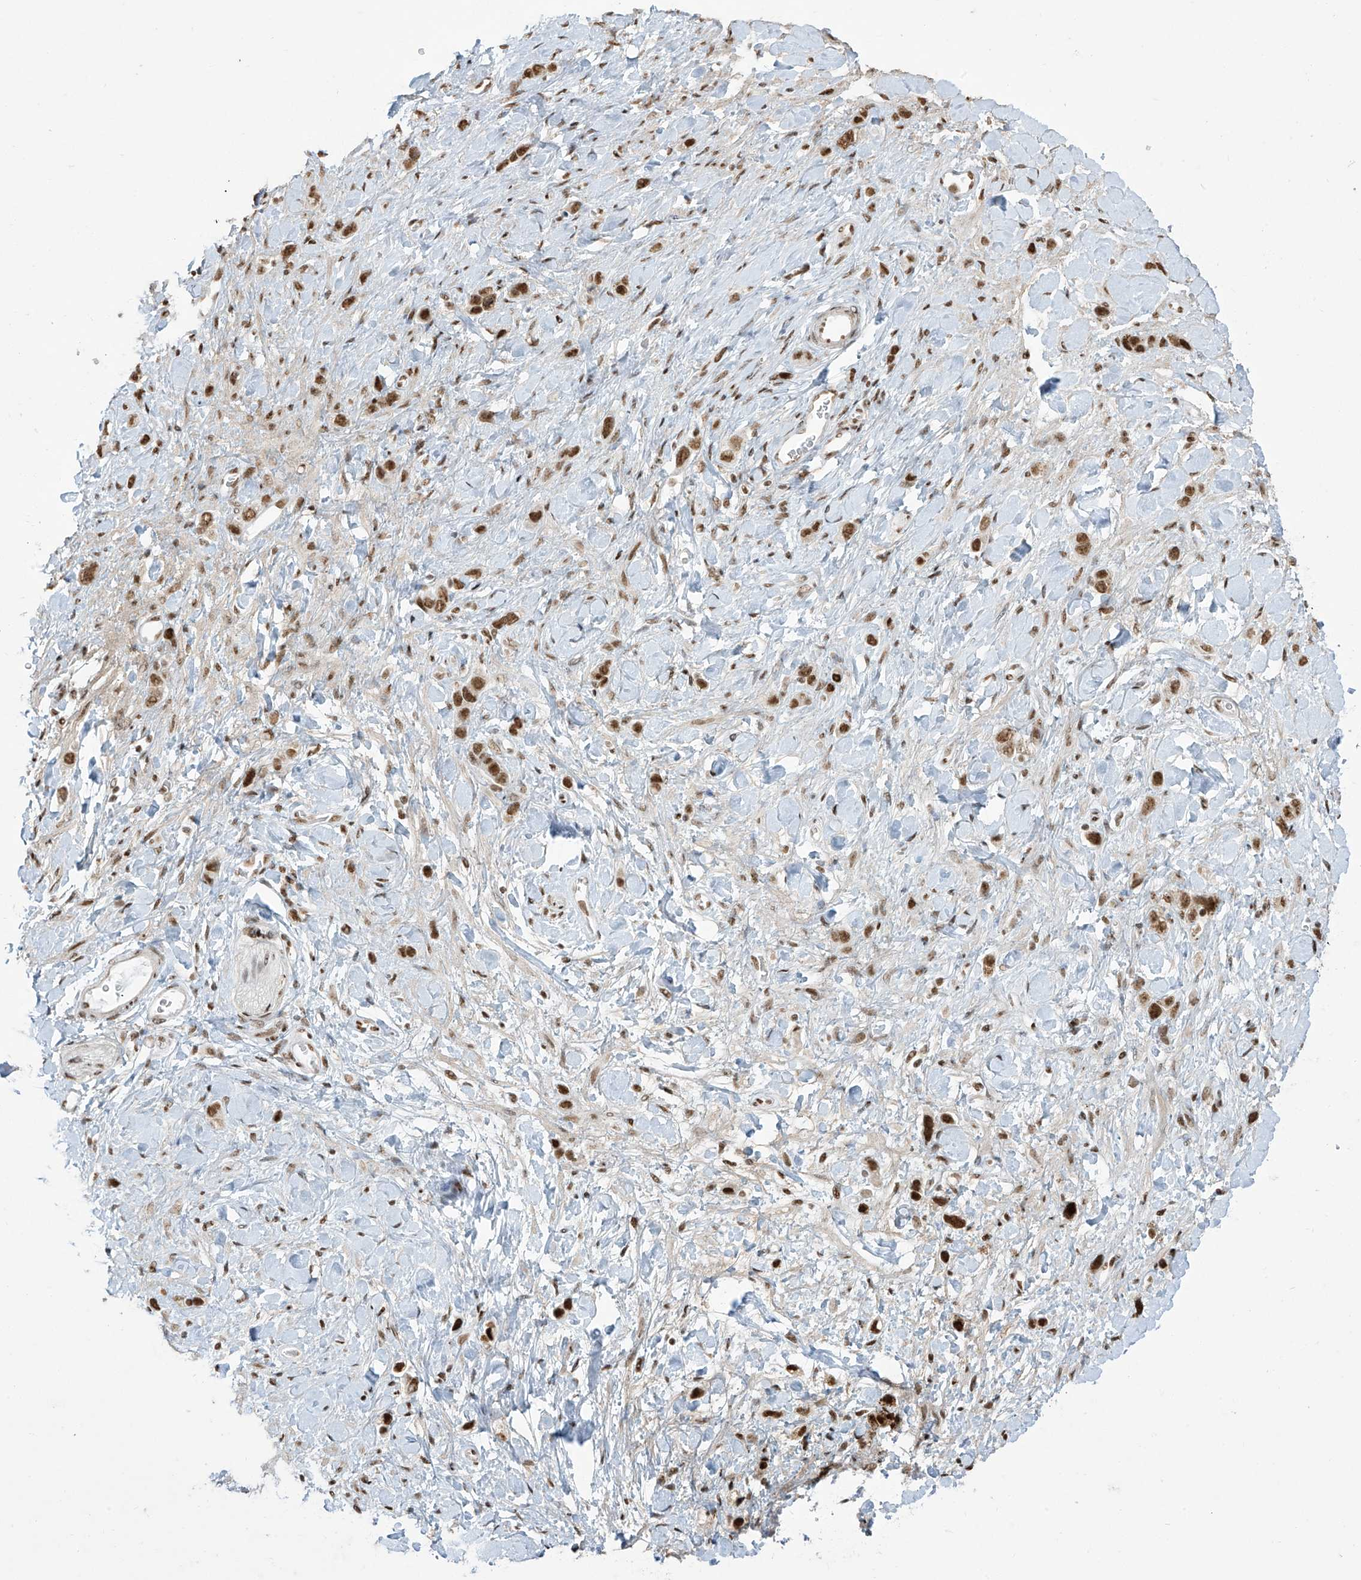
{"staining": {"intensity": "moderate", "quantity": ">75%", "location": "nuclear"}, "tissue": "stomach cancer", "cell_type": "Tumor cells", "image_type": "cancer", "snomed": [{"axis": "morphology", "description": "Adenocarcinoma, NOS"}, {"axis": "topography", "description": "Stomach"}], "caption": "Brown immunohistochemical staining in stomach cancer shows moderate nuclear staining in about >75% of tumor cells.", "gene": "MS4A6A", "patient": {"sex": "female", "age": 65}}